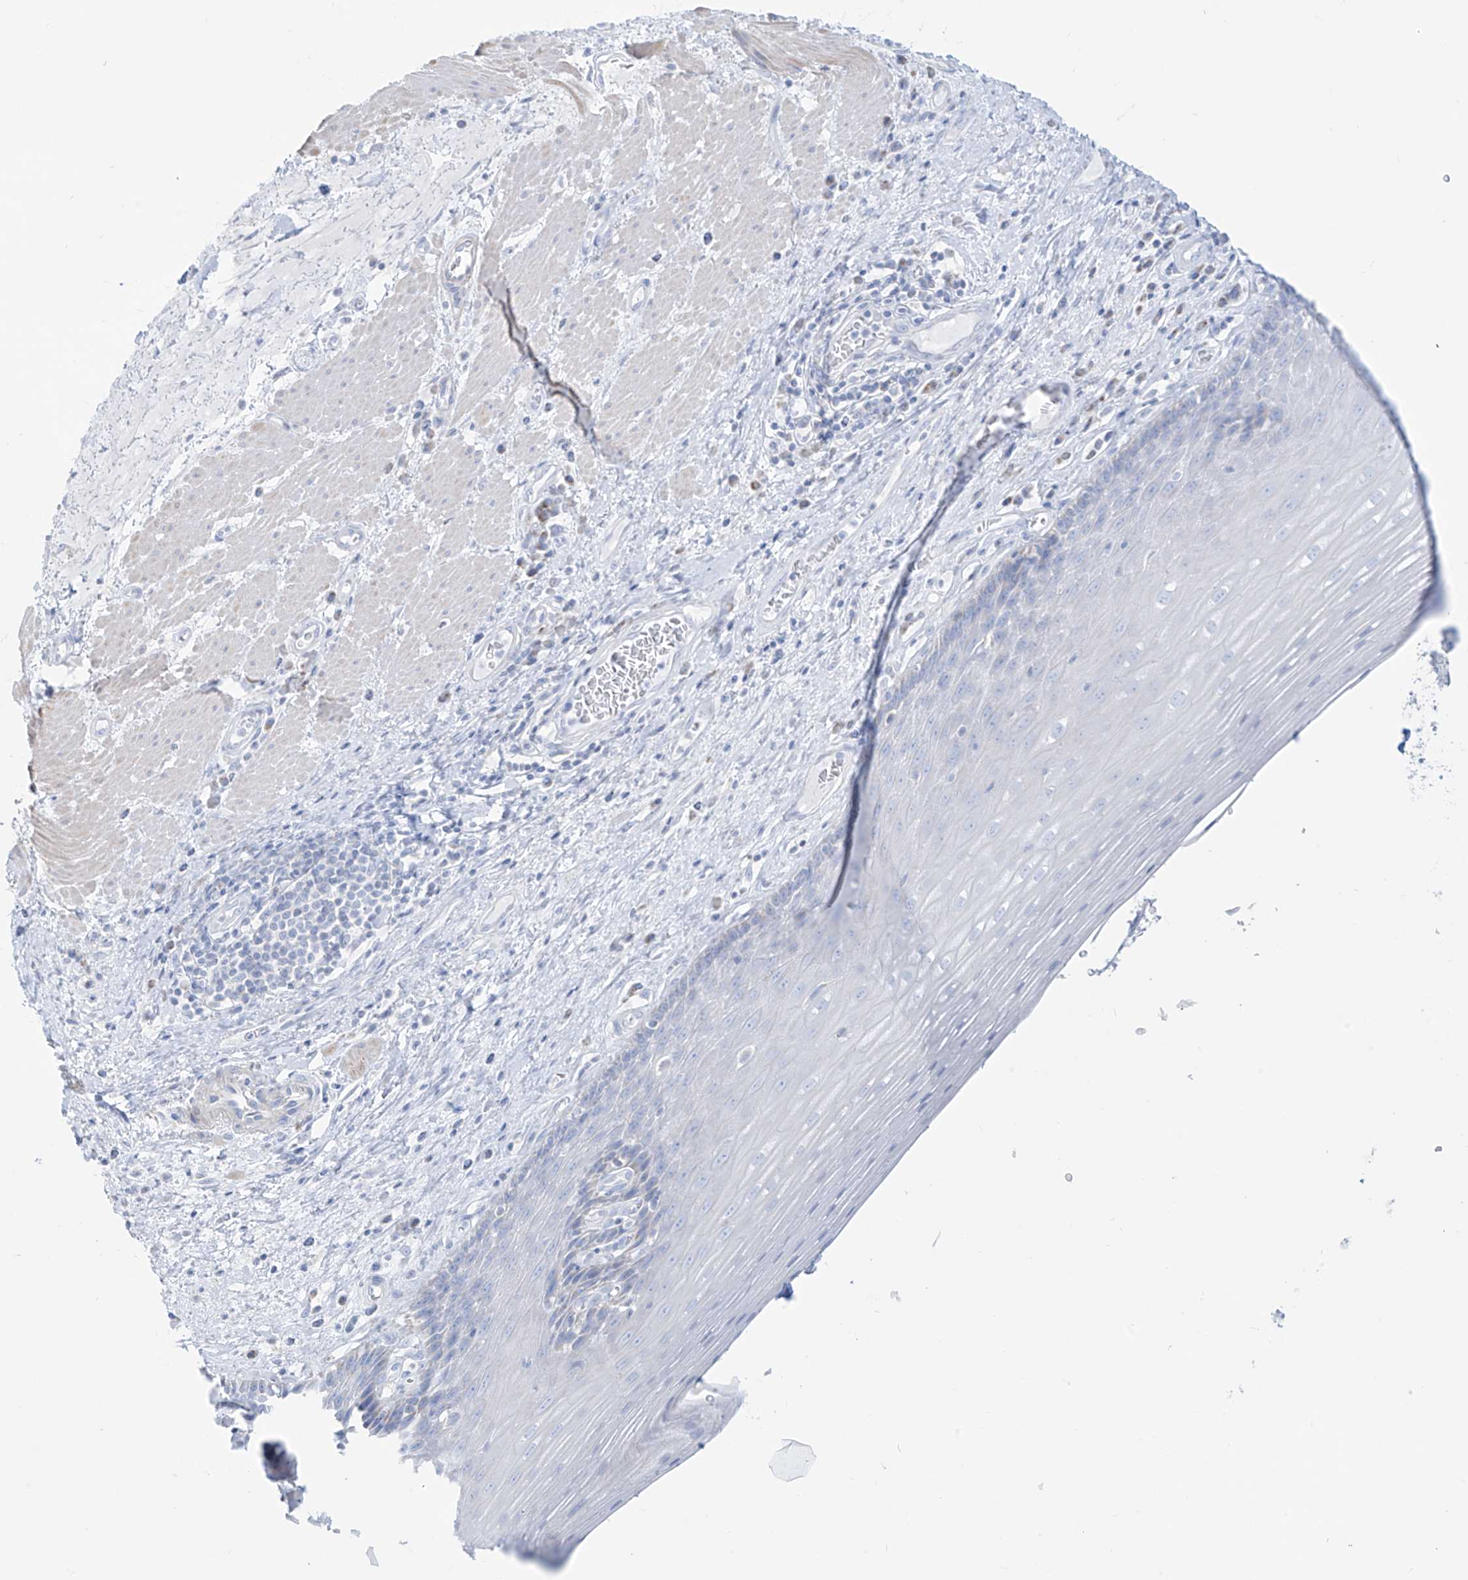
{"staining": {"intensity": "negative", "quantity": "none", "location": "none"}, "tissue": "esophagus", "cell_type": "Squamous epithelial cells", "image_type": "normal", "snomed": [{"axis": "morphology", "description": "Normal tissue, NOS"}, {"axis": "topography", "description": "Esophagus"}], "caption": "Protein analysis of normal esophagus shows no significant expression in squamous epithelial cells.", "gene": "SLC26A3", "patient": {"sex": "male", "age": 62}}